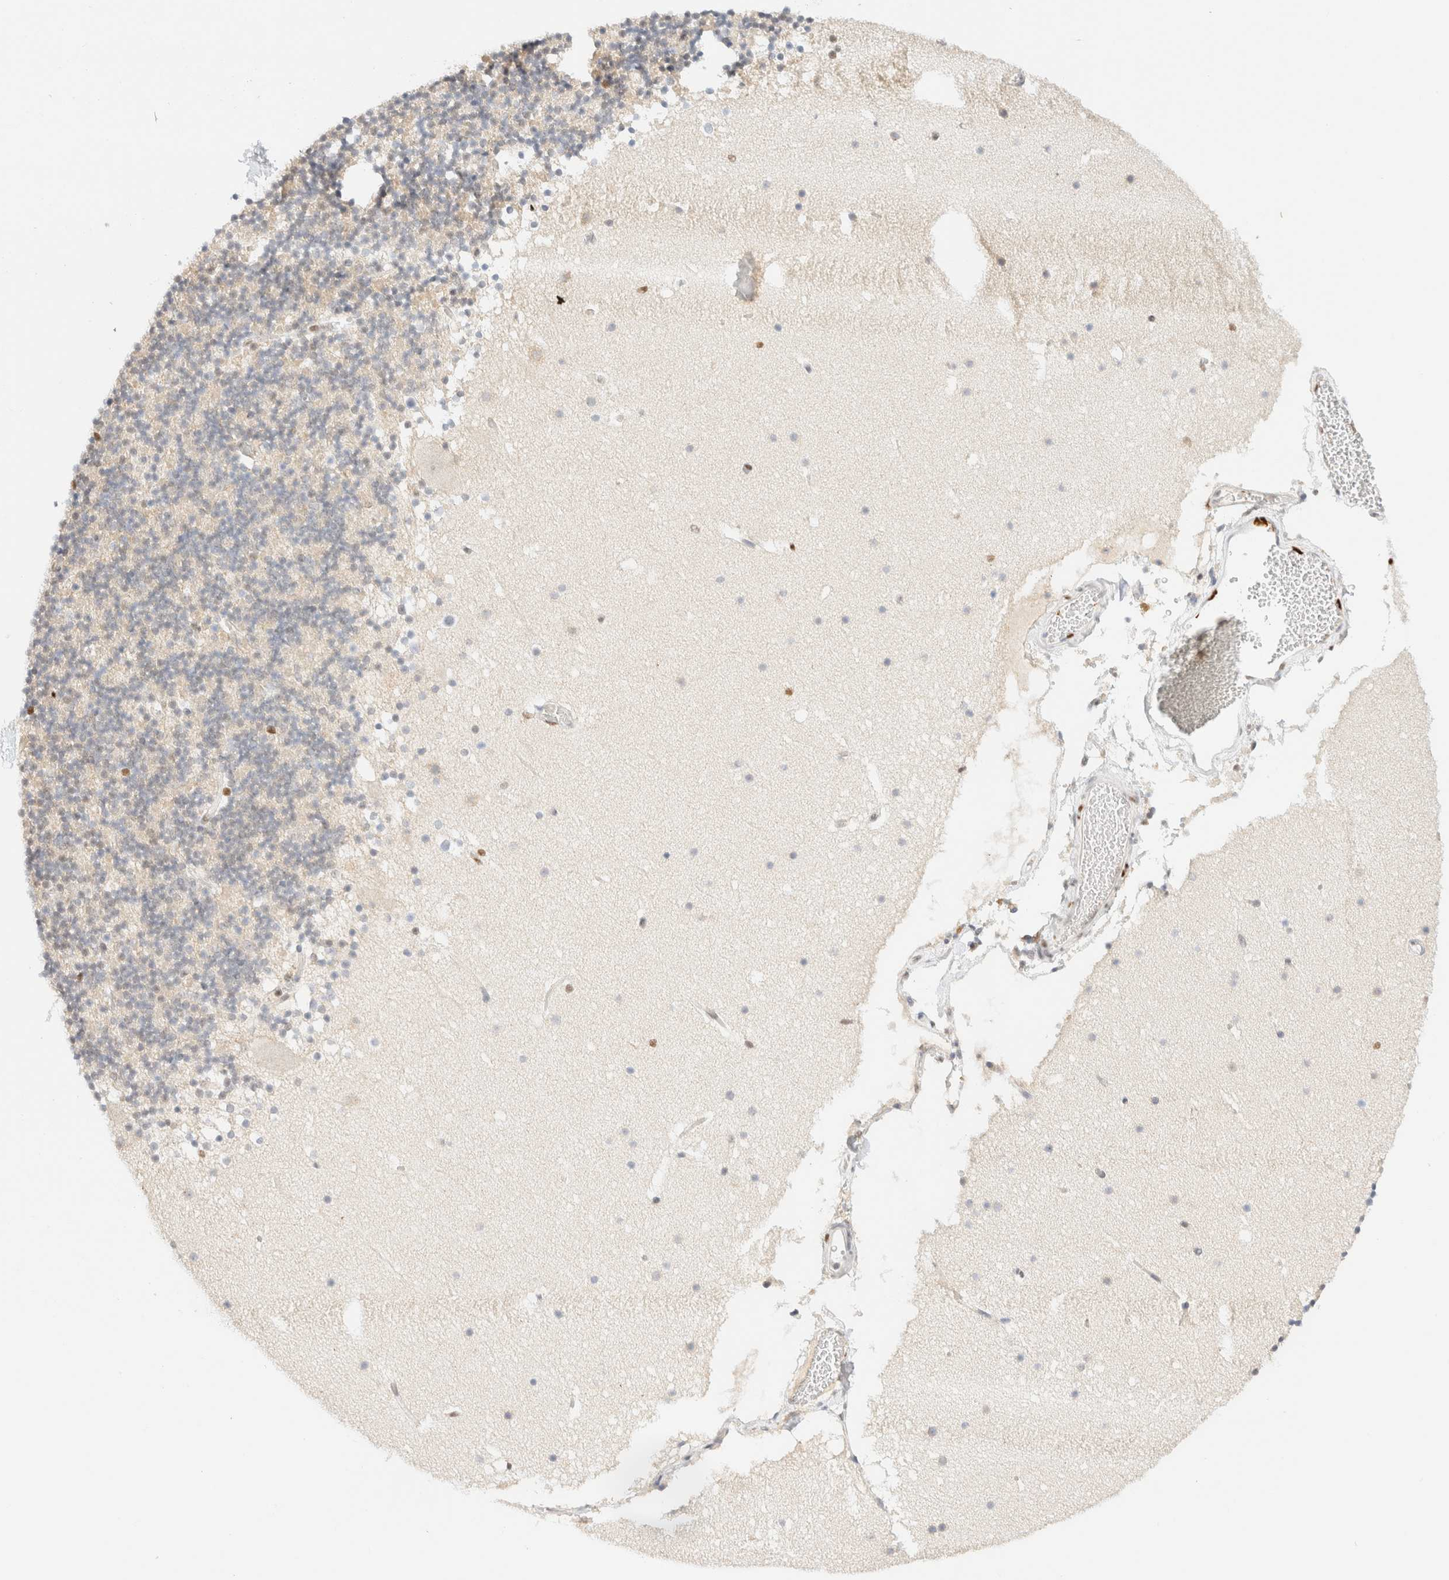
{"staining": {"intensity": "weak", "quantity": "<25%", "location": "nuclear"}, "tissue": "cerebellum", "cell_type": "Cells in granular layer", "image_type": "normal", "snomed": [{"axis": "morphology", "description": "Normal tissue, NOS"}, {"axis": "topography", "description": "Cerebellum"}], "caption": "Human cerebellum stained for a protein using IHC shows no positivity in cells in granular layer.", "gene": "DDB2", "patient": {"sex": "male", "age": 57}}